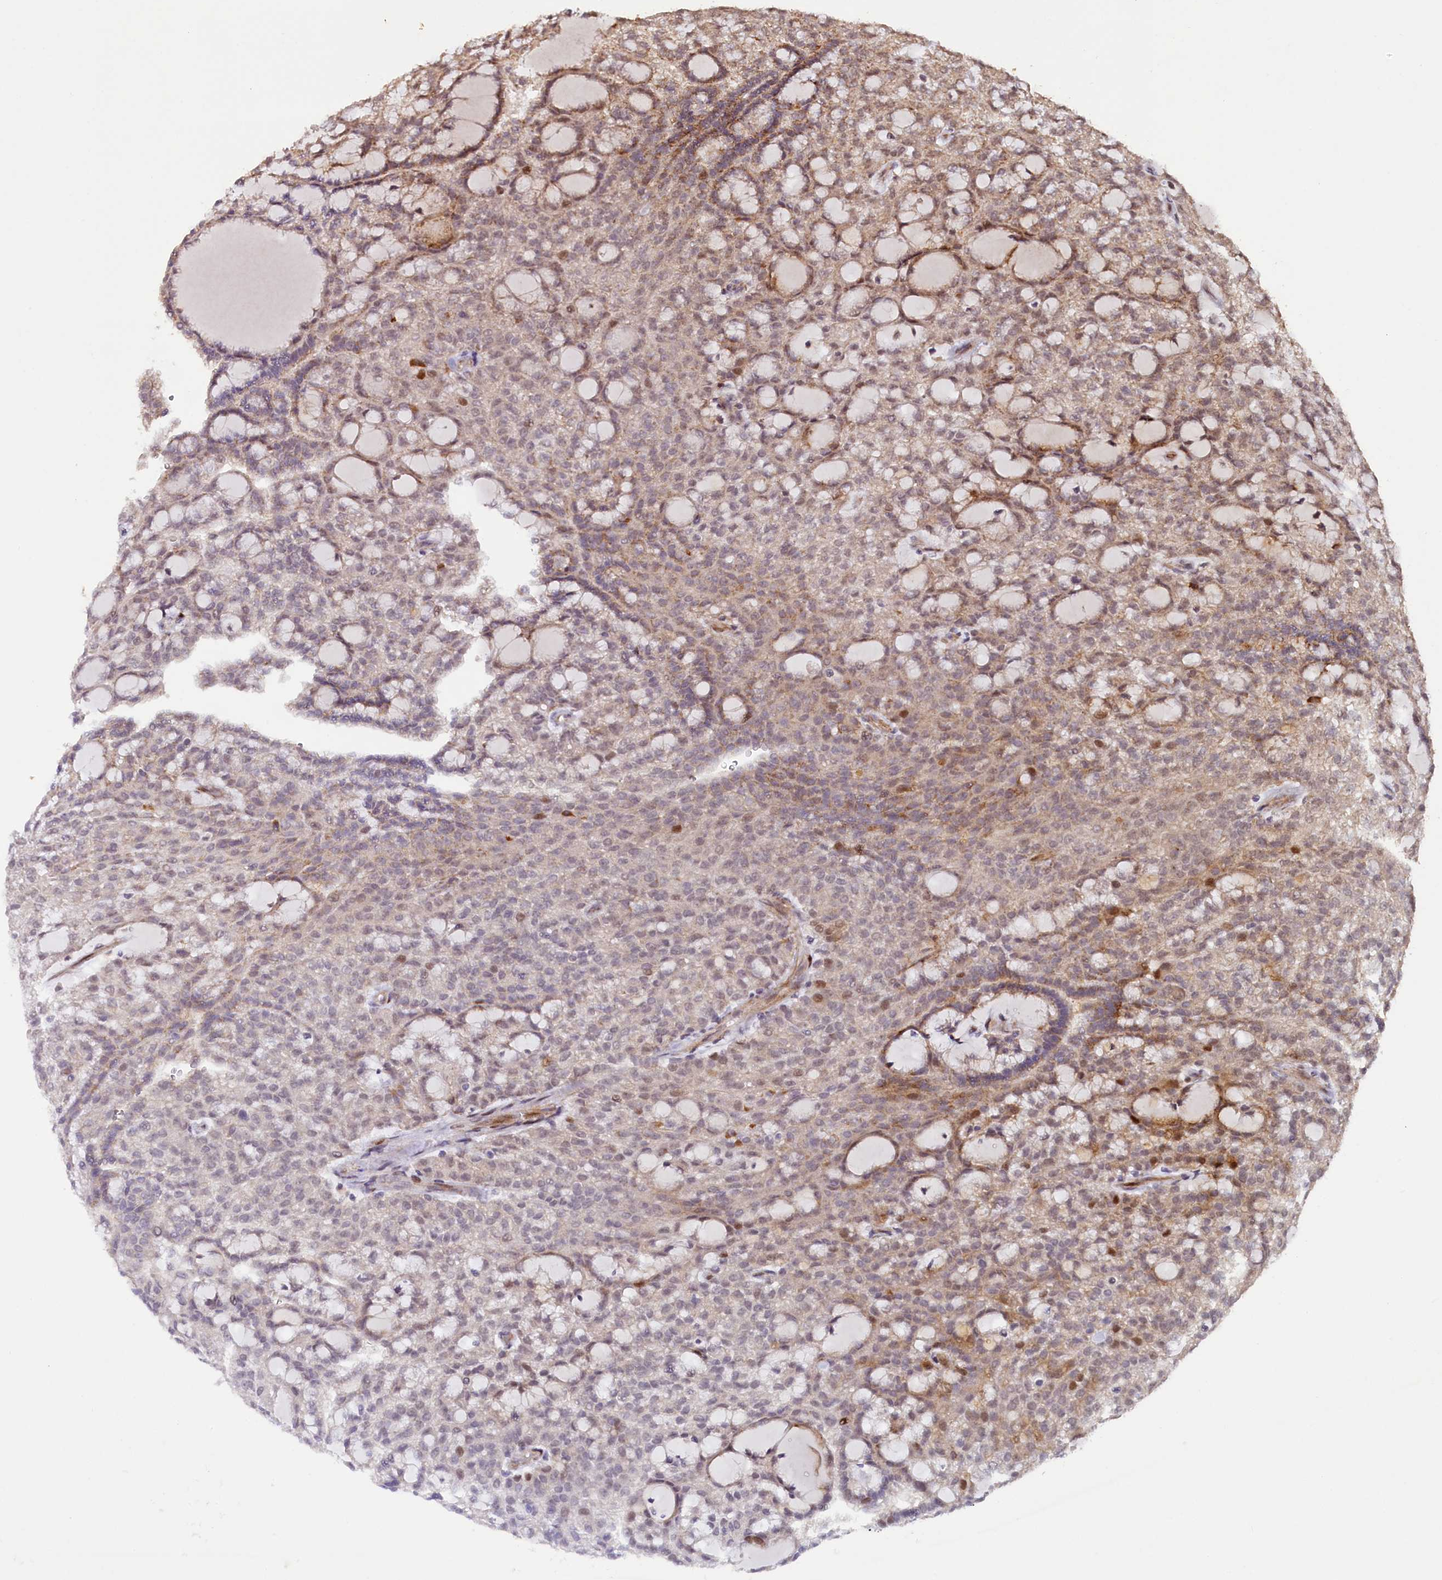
{"staining": {"intensity": "moderate", "quantity": "25%-75%", "location": "cytoplasmic/membranous"}, "tissue": "renal cancer", "cell_type": "Tumor cells", "image_type": "cancer", "snomed": [{"axis": "morphology", "description": "Adenocarcinoma, NOS"}, {"axis": "topography", "description": "Kidney"}], "caption": "Immunohistochemical staining of human renal cancer exhibits medium levels of moderate cytoplasmic/membranous expression in approximately 25%-75% of tumor cells.", "gene": "SHPRH", "patient": {"sex": "male", "age": 63}}